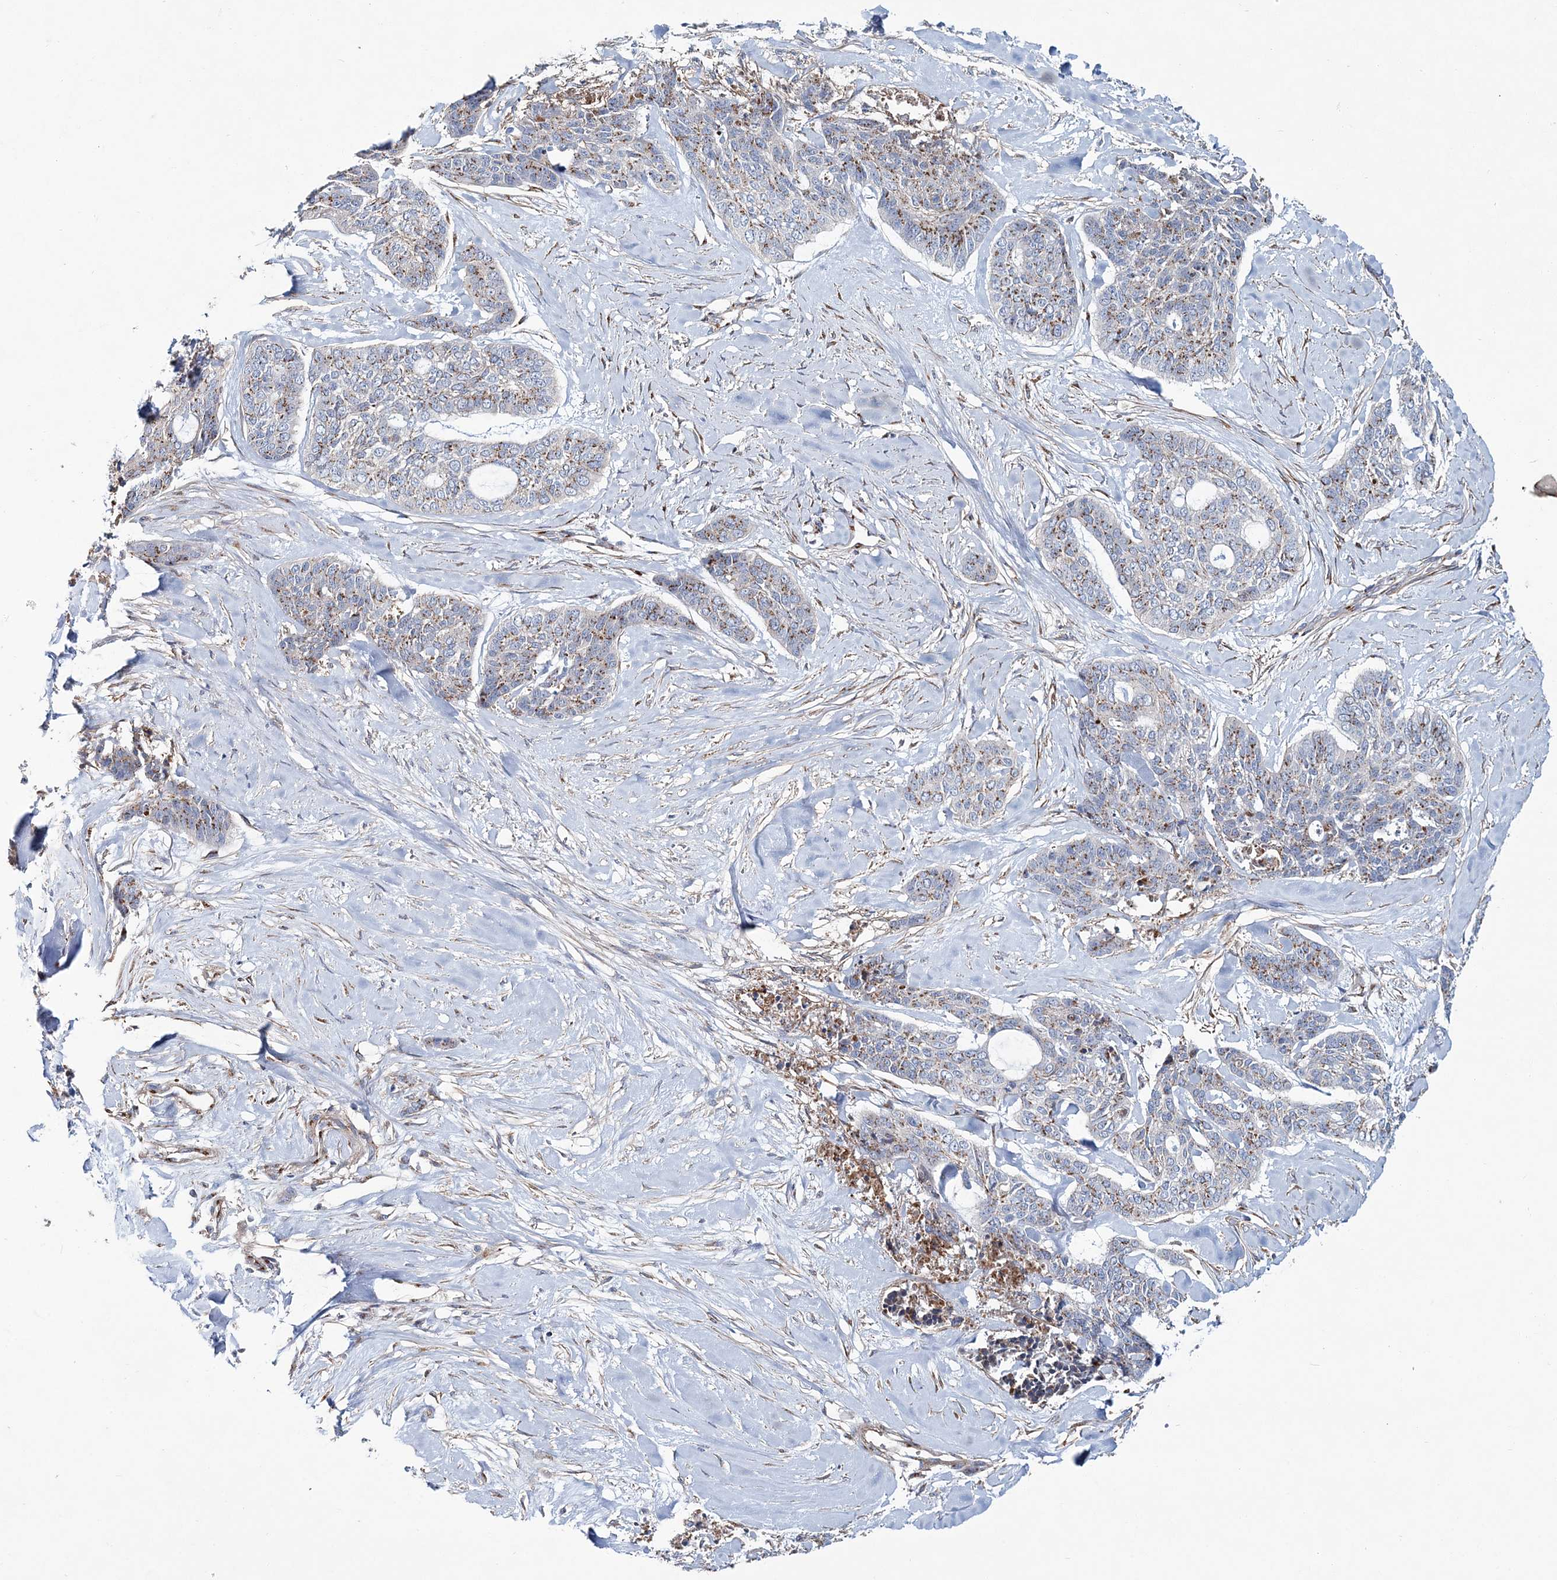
{"staining": {"intensity": "moderate", "quantity": ">75%", "location": "cytoplasmic/membranous"}, "tissue": "skin cancer", "cell_type": "Tumor cells", "image_type": "cancer", "snomed": [{"axis": "morphology", "description": "Basal cell carcinoma"}, {"axis": "topography", "description": "Skin"}], "caption": "The histopathology image reveals immunohistochemical staining of skin cancer. There is moderate cytoplasmic/membranous positivity is seen in approximately >75% of tumor cells. (IHC, brightfield microscopy, high magnification).", "gene": "MAN1A2", "patient": {"sex": "female", "age": 64}}